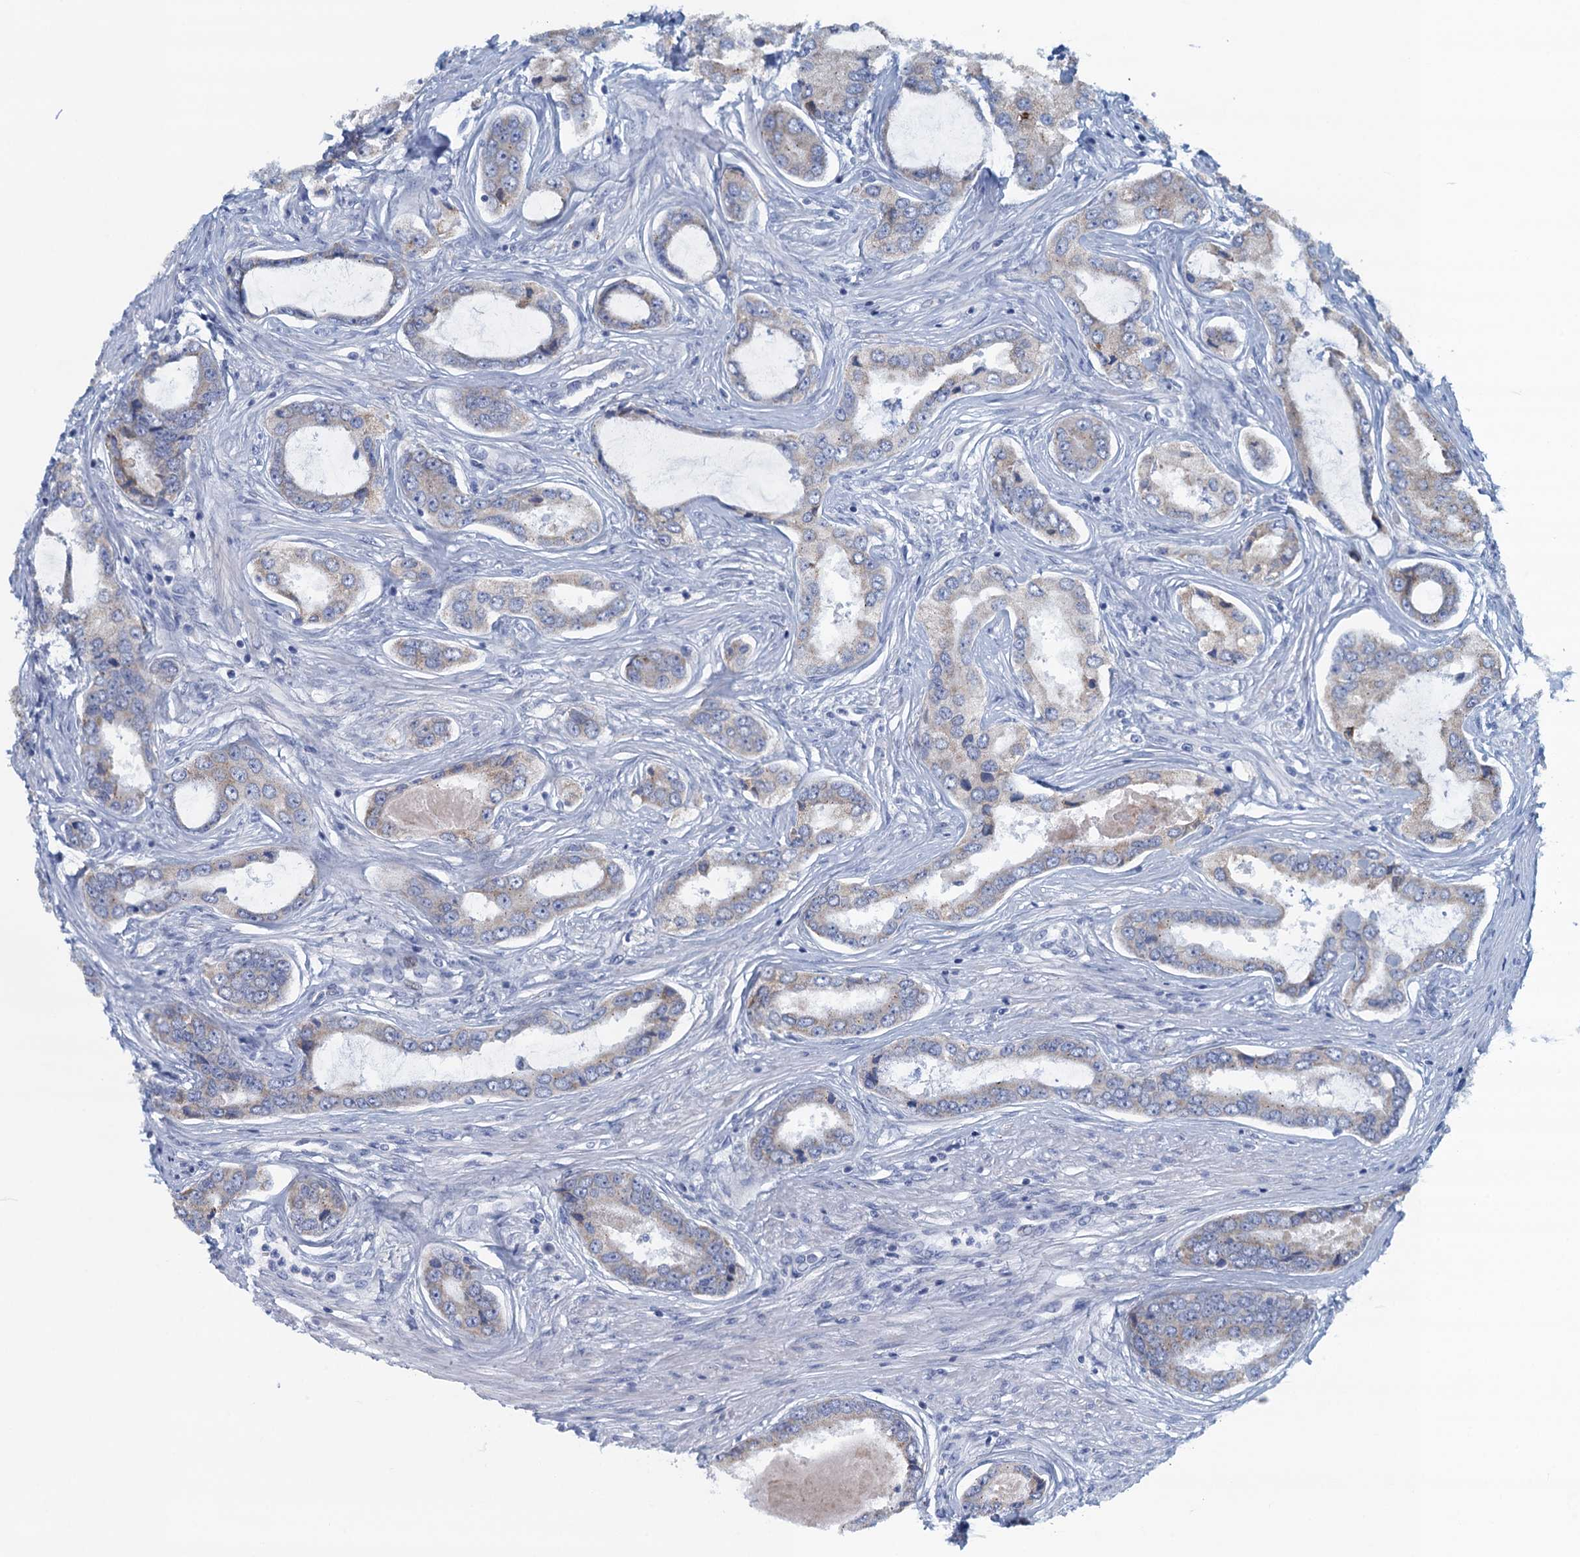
{"staining": {"intensity": "negative", "quantity": "none", "location": "none"}, "tissue": "prostate cancer", "cell_type": "Tumor cells", "image_type": "cancer", "snomed": [{"axis": "morphology", "description": "Adenocarcinoma, Low grade"}, {"axis": "topography", "description": "Prostate"}], "caption": "The photomicrograph displays no staining of tumor cells in prostate cancer.", "gene": "C10orf88", "patient": {"sex": "male", "age": 68}}